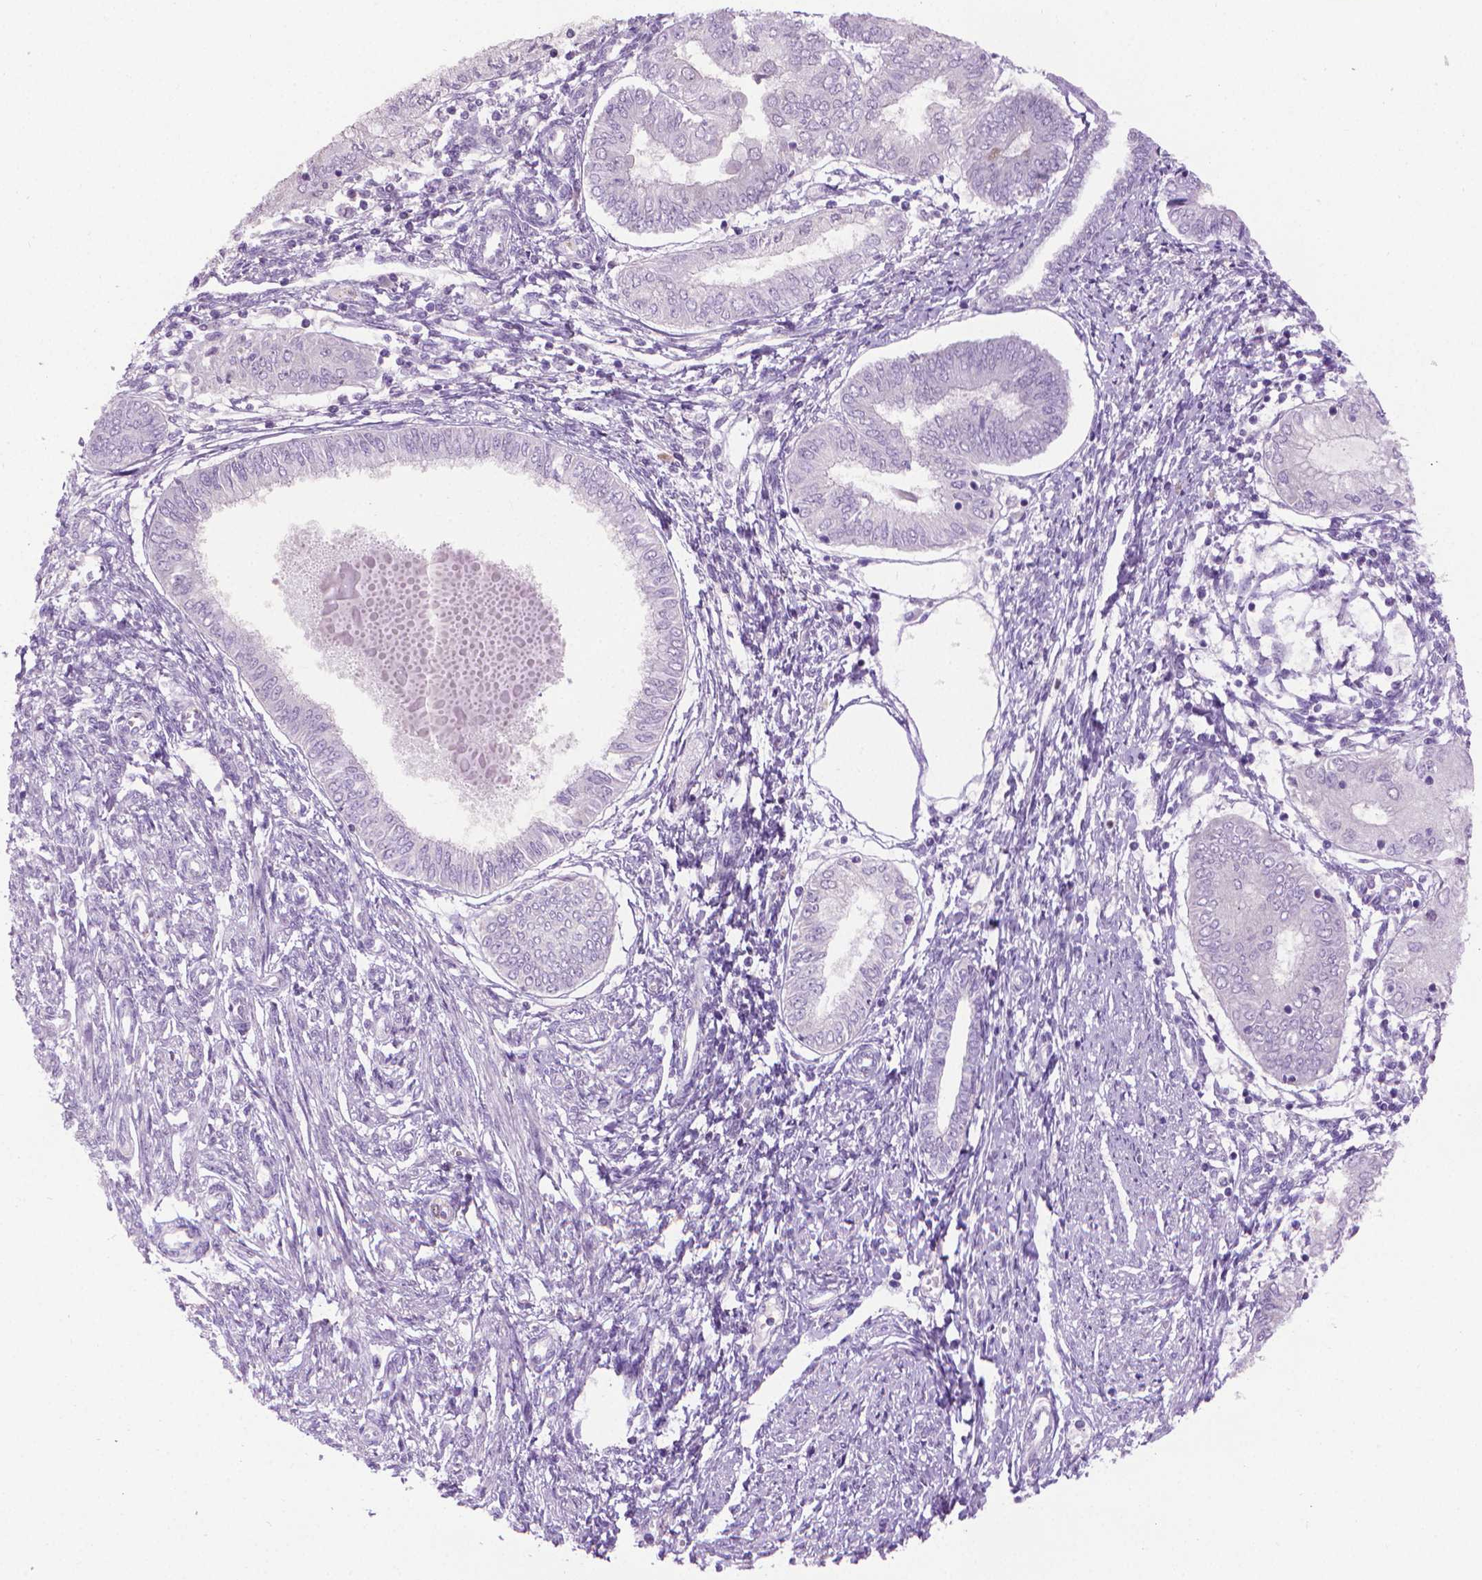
{"staining": {"intensity": "negative", "quantity": "none", "location": "none"}, "tissue": "endometrial cancer", "cell_type": "Tumor cells", "image_type": "cancer", "snomed": [{"axis": "morphology", "description": "Adenocarcinoma, NOS"}, {"axis": "topography", "description": "Endometrium"}], "caption": "Immunohistochemical staining of endometrial cancer reveals no significant staining in tumor cells. (Stains: DAB (3,3'-diaminobenzidine) immunohistochemistry (IHC) with hematoxylin counter stain, Microscopy: brightfield microscopy at high magnification).", "gene": "CDKN2D", "patient": {"sex": "female", "age": 68}}